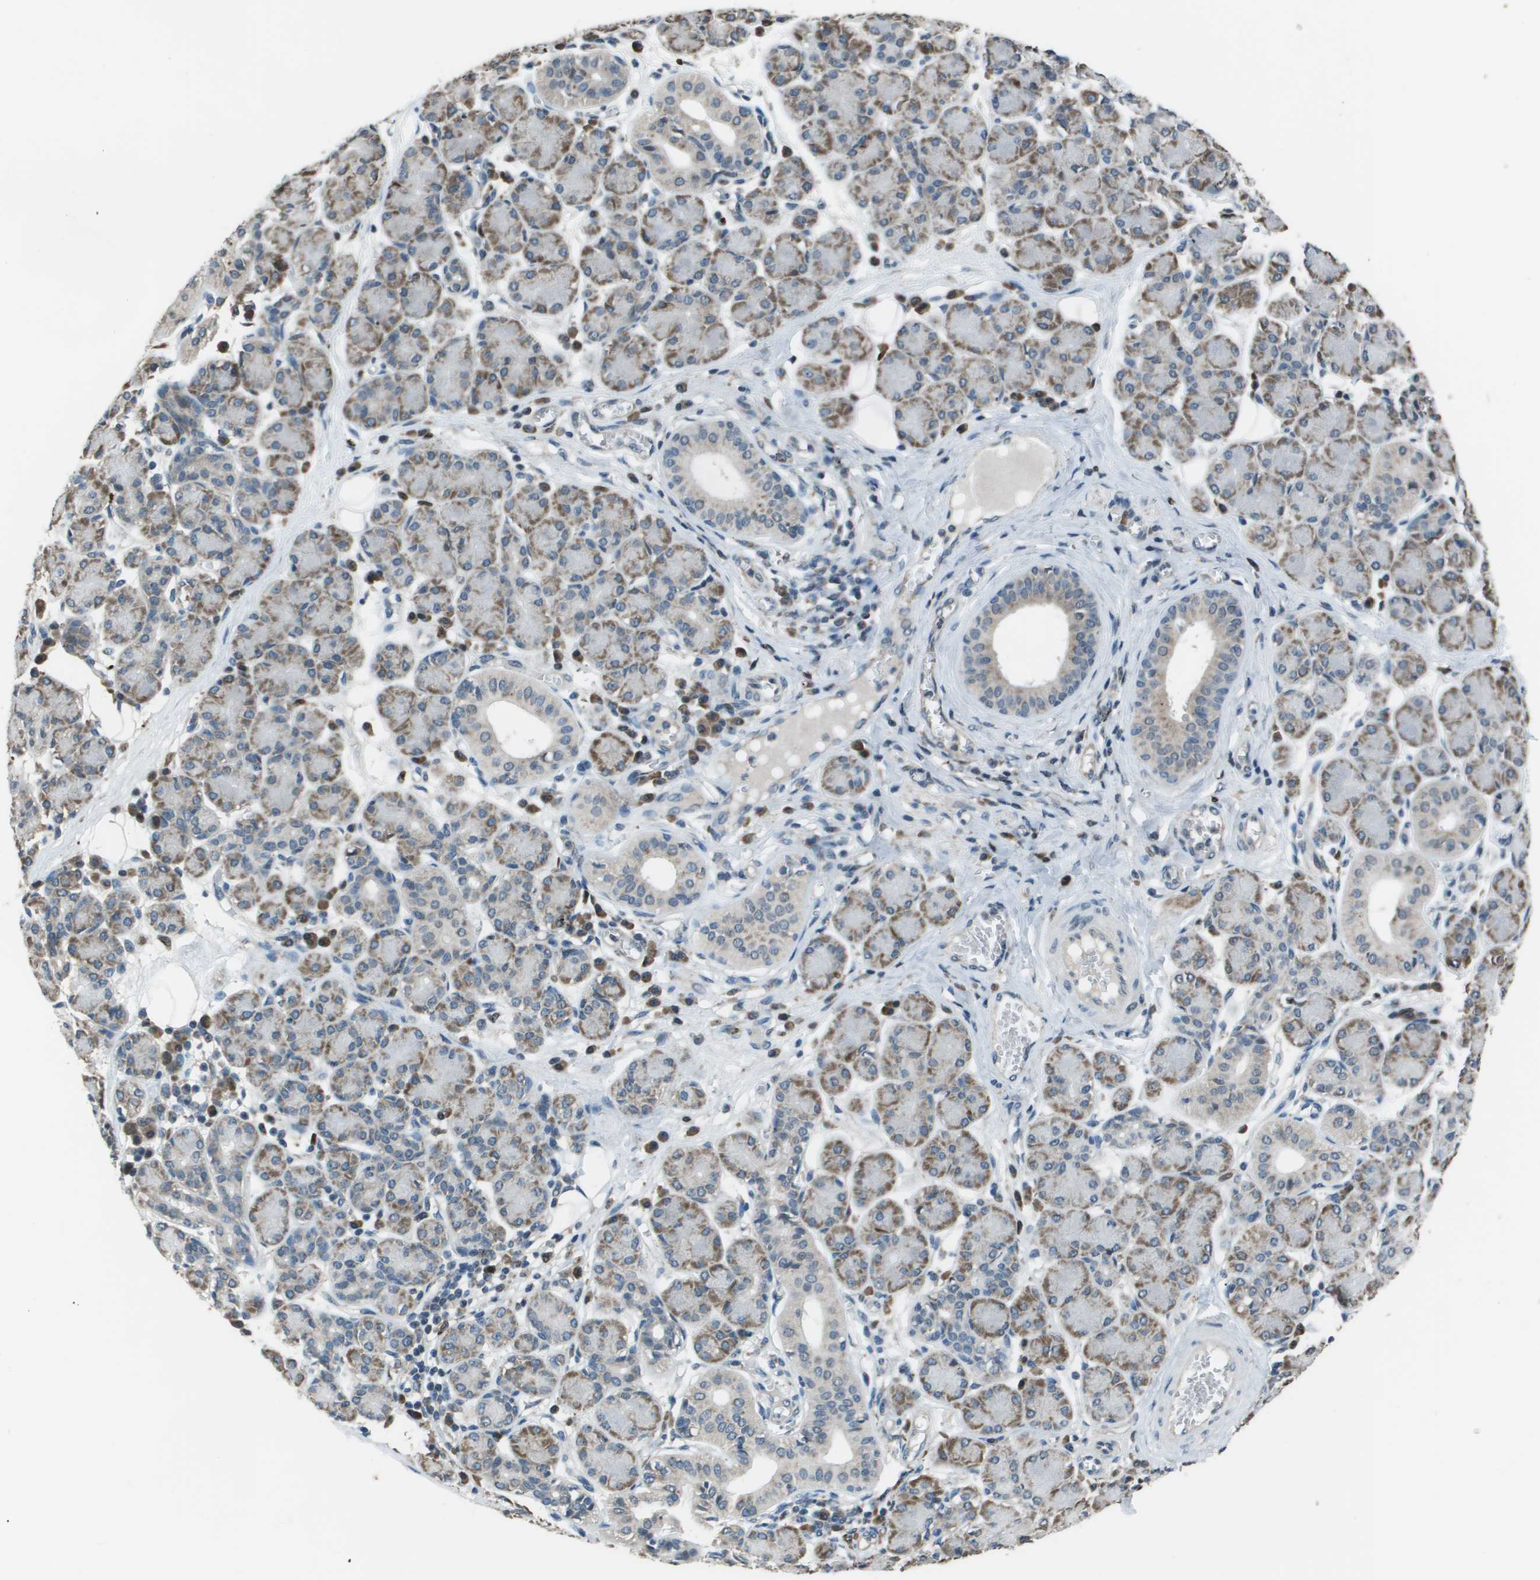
{"staining": {"intensity": "moderate", "quantity": "25%-75%", "location": "cytoplasmic/membranous"}, "tissue": "salivary gland", "cell_type": "Glandular cells", "image_type": "normal", "snomed": [{"axis": "morphology", "description": "Normal tissue, NOS"}, {"axis": "morphology", "description": "Inflammation, NOS"}, {"axis": "topography", "description": "Lymph node"}, {"axis": "topography", "description": "Salivary gland"}], "caption": "A high-resolution histopathology image shows immunohistochemistry (IHC) staining of unremarkable salivary gland, which demonstrates moderate cytoplasmic/membranous staining in about 25%-75% of glandular cells.", "gene": "GOSR2", "patient": {"sex": "male", "age": 3}}